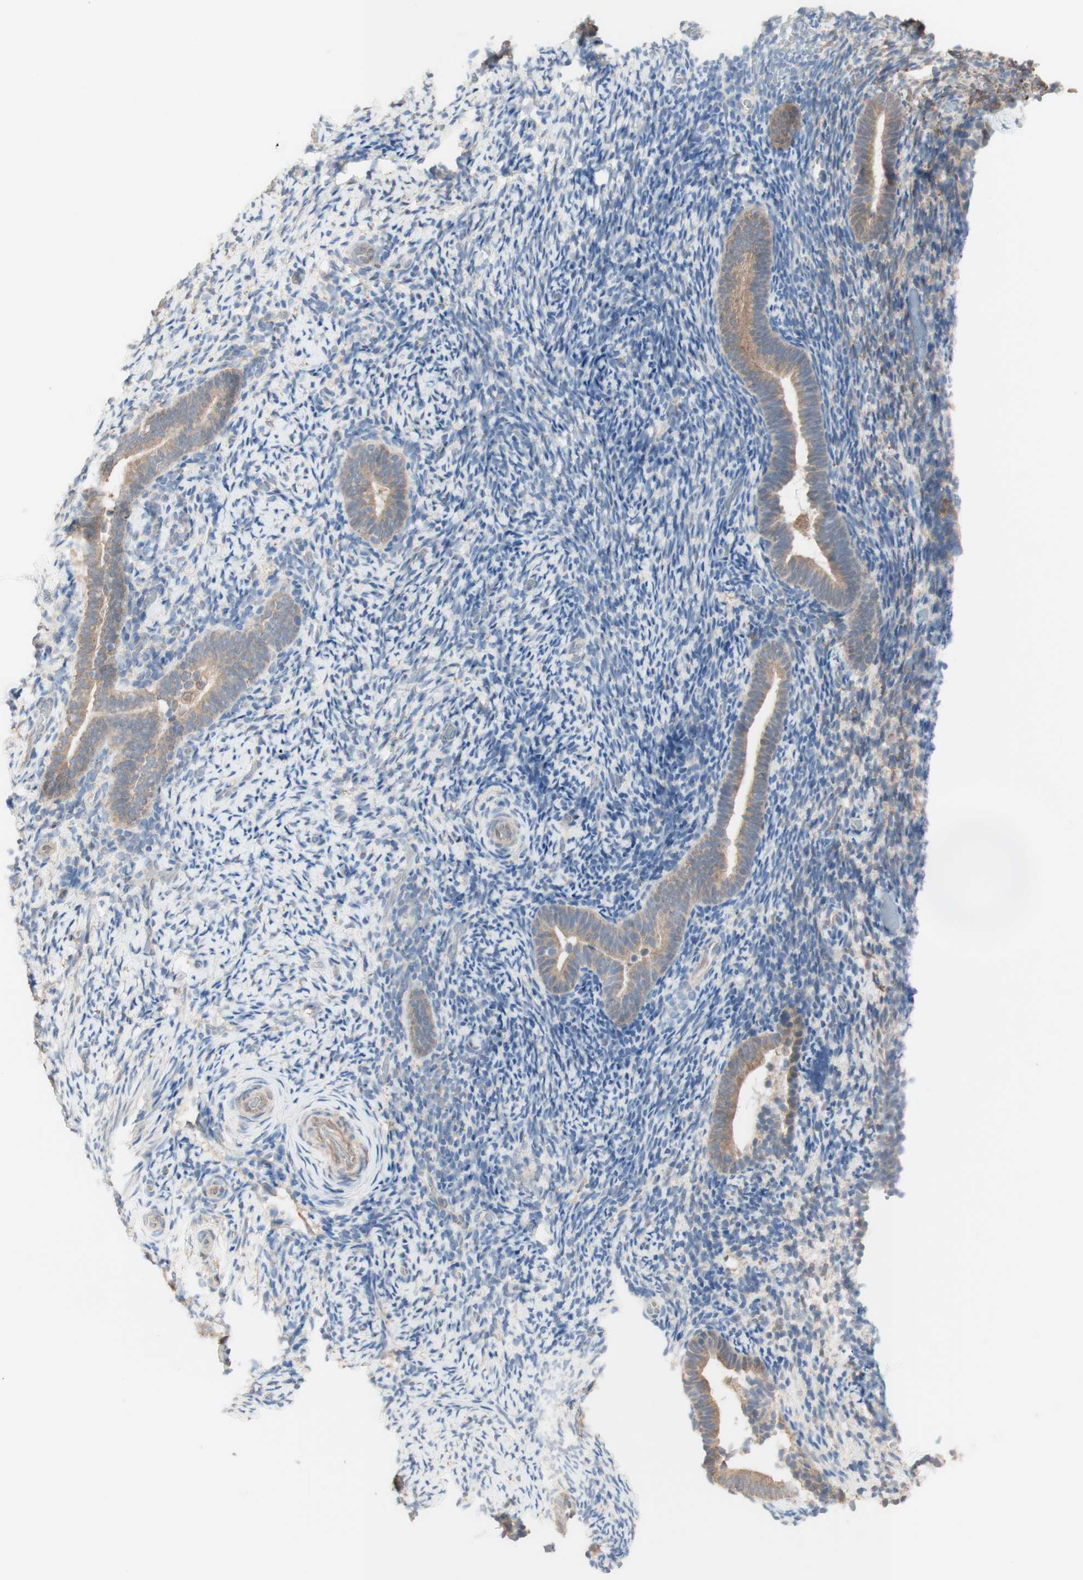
{"staining": {"intensity": "negative", "quantity": "none", "location": "none"}, "tissue": "endometrium", "cell_type": "Cells in endometrial stroma", "image_type": "normal", "snomed": [{"axis": "morphology", "description": "Normal tissue, NOS"}, {"axis": "topography", "description": "Endometrium"}], "caption": "IHC image of unremarkable endometrium stained for a protein (brown), which exhibits no positivity in cells in endometrial stroma.", "gene": "COMT", "patient": {"sex": "female", "age": 51}}